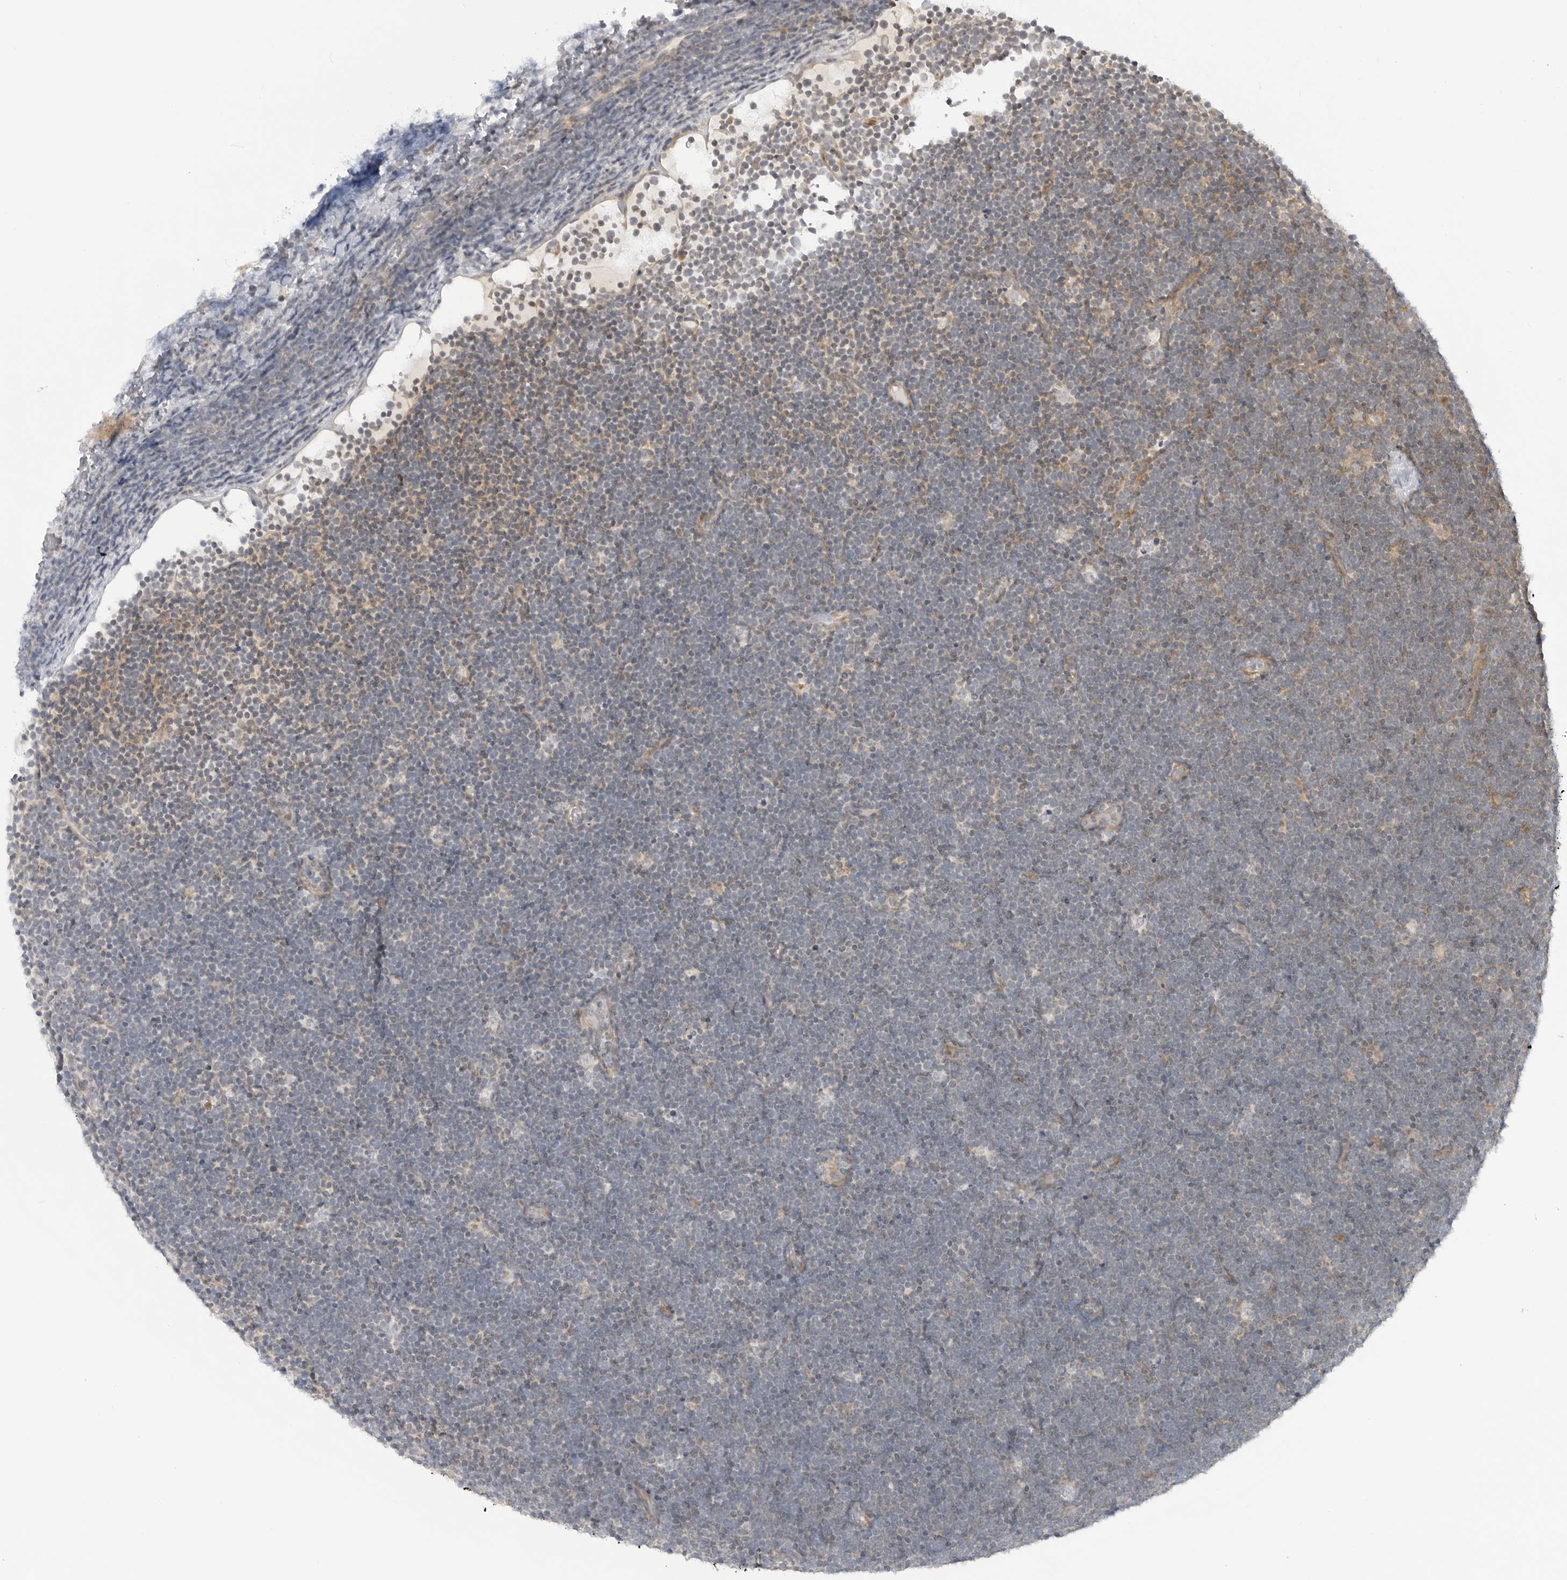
{"staining": {"intensity": "negative", "quantity": "none", "location": "none"}, "tissue": "lymphoma", "cell_type": "Tumor cells", "image_type": "cancer", "snomed": [{"axis": "morphology", "description": "Malignant lymphoma, non-Hodgkin's type, High grade"}, {"axis": "topography", "description": "Lymph node"}], "caption": "Immunohistochemistry (IHC) of human lymphoma displays no expression in tumor cells.", "gene": "STXBP3", "patient": {"sex": "male", "age": 13}}